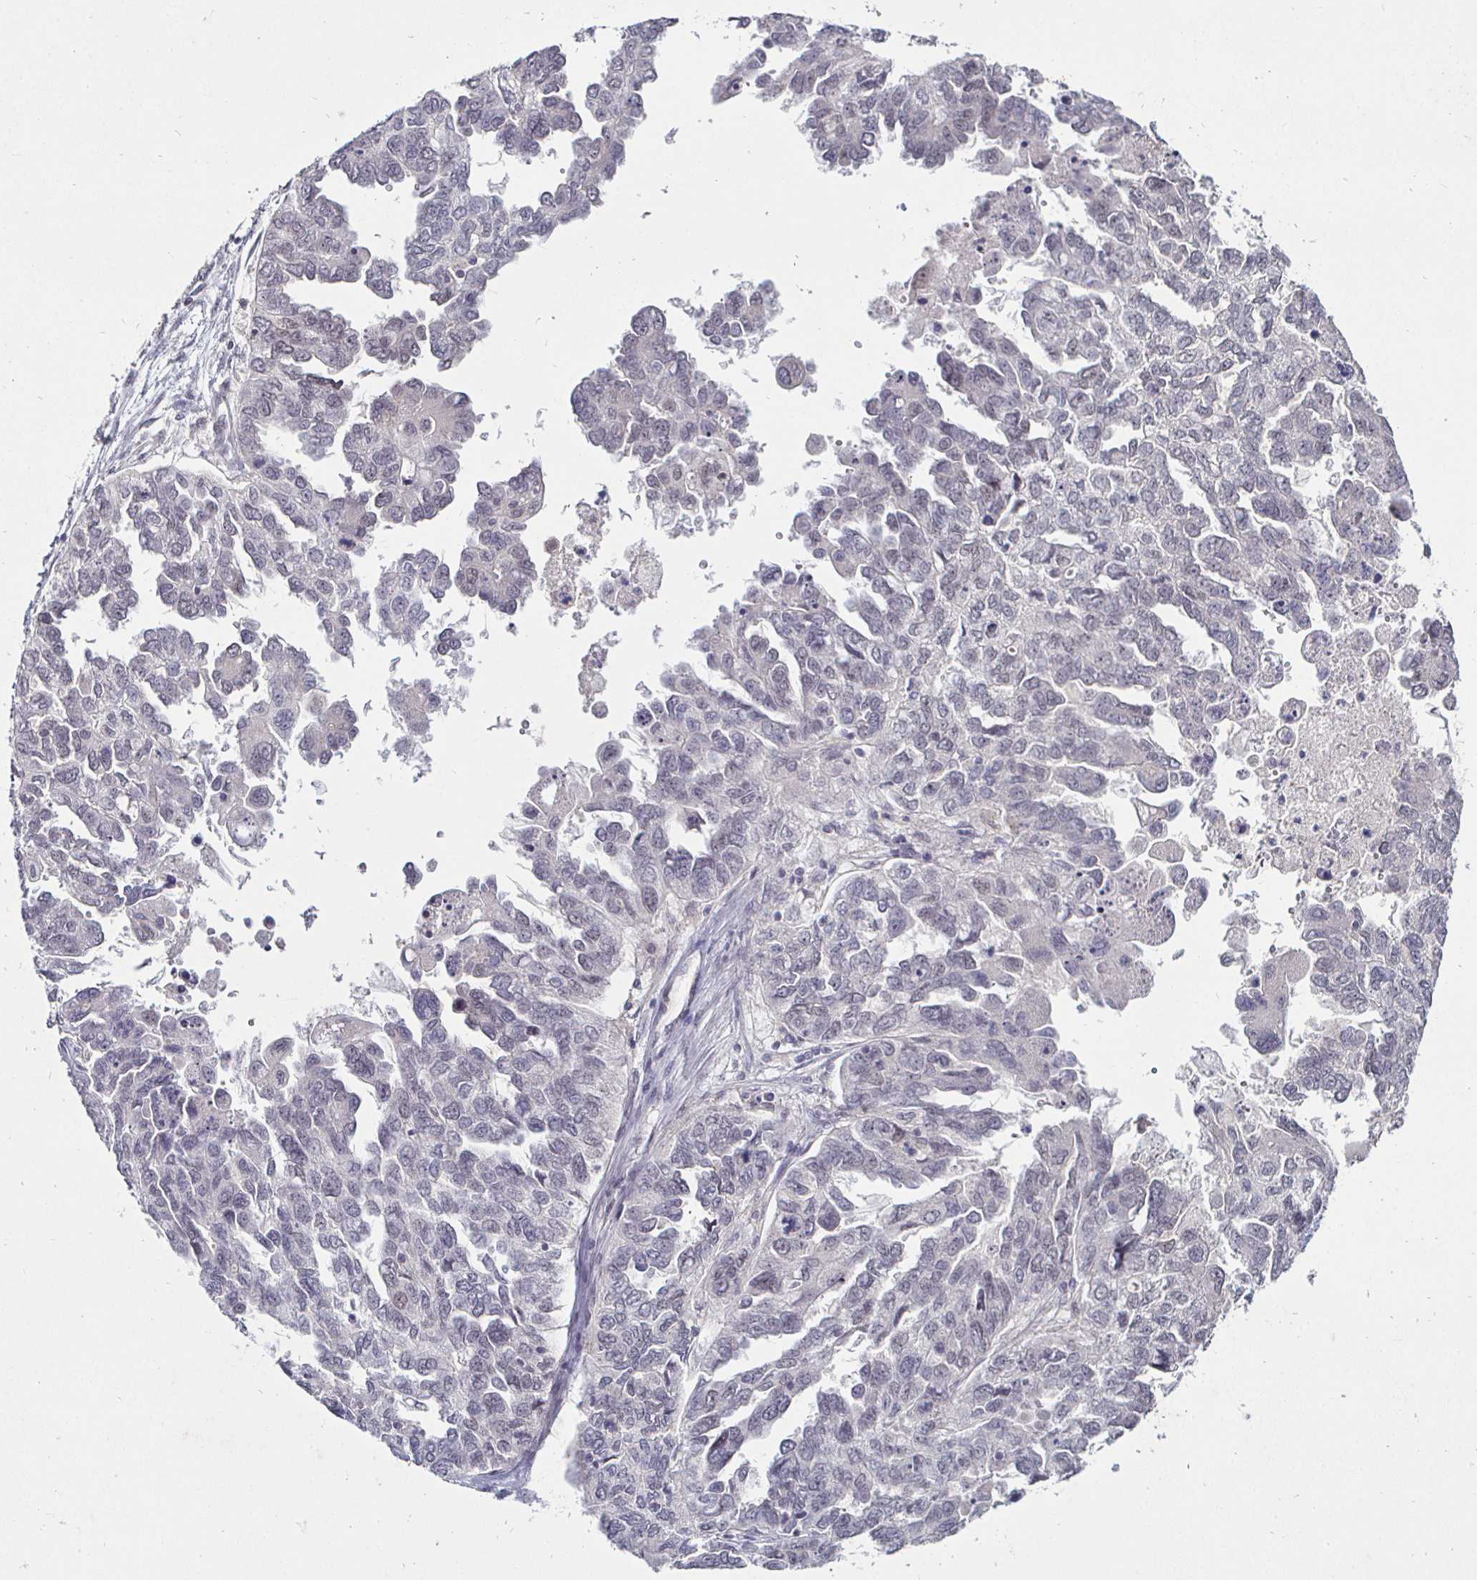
{"staining": {"intensity": "weak", "quantity": "<25%", "location": "nuclear"}, "tissue": "ovarian cancer", "cell_type": "Tumor cells", "image_type": "cancer", "snomed": [{"axis": "morphology", "description": "Cystadenocarcinoma, serous, NOS"}, {"axis": "topography", "description": "Ovary"}], "caption": "A photomicrograph of human ovarian cancer is negative for staining in tumor cells. Nuclei are stained in blue.", "gene": "MLH1", "patient": {"sex": "female", "age": 53}}